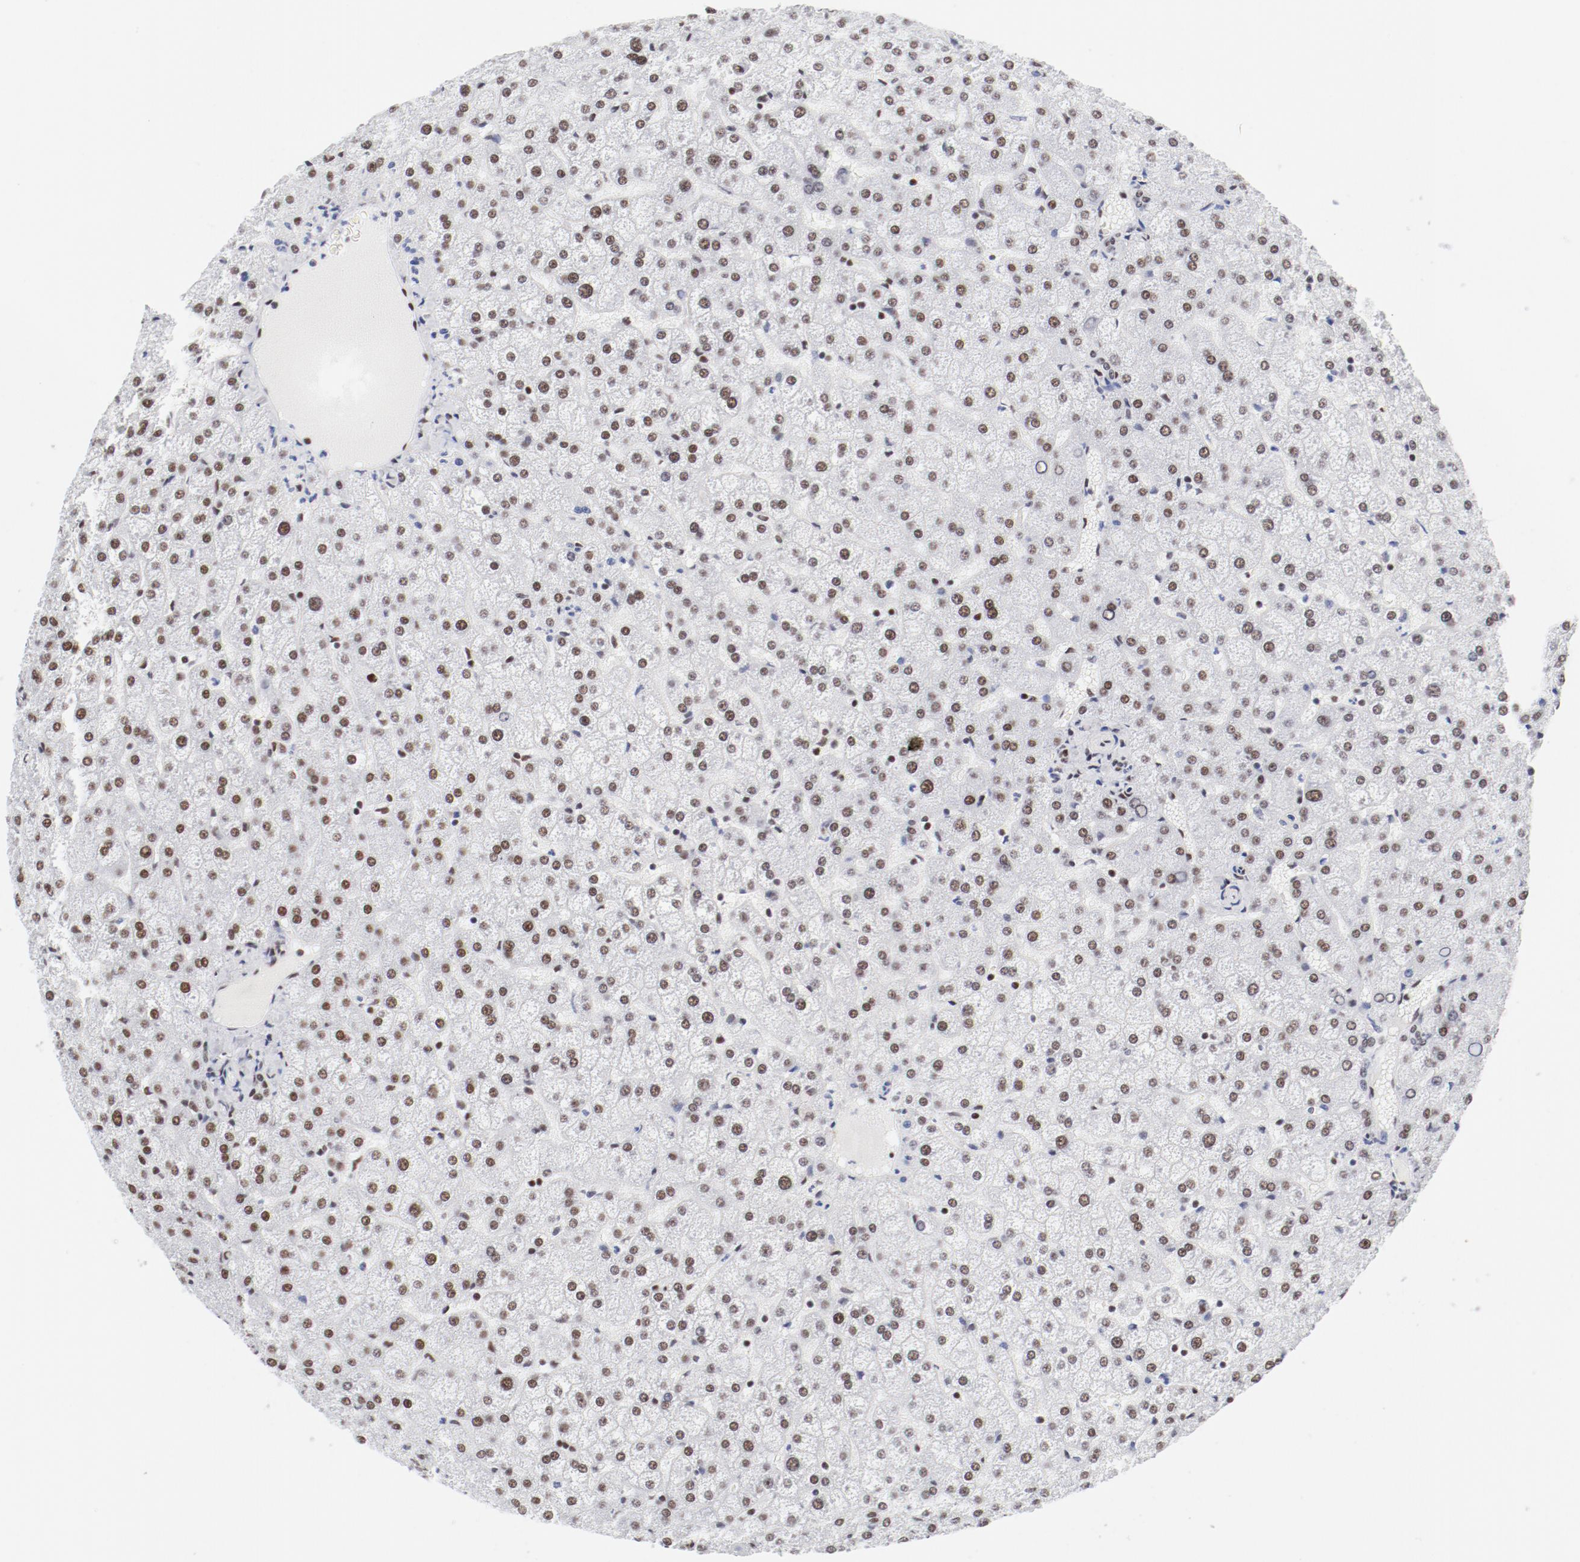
{"staining": {"intensity": "moderate", "quantity": ">75%", "location": "nuclear"}, "tissue": "liver", "cell_type": "Cholangiocytes", "image_type": "normal", "snomed": [{"axis": "morphology", "description": "Normal tissue, NOS"}, {"axis": "topography", "description": "Liver"}], "caption": "Immunohistochemical staining of benign human liver displays medium levels of moderate nuclear positivity in about >75% of cholangiocytes.", "gene": "ATF2", "patient": {"sex": "female", "age": 32}}